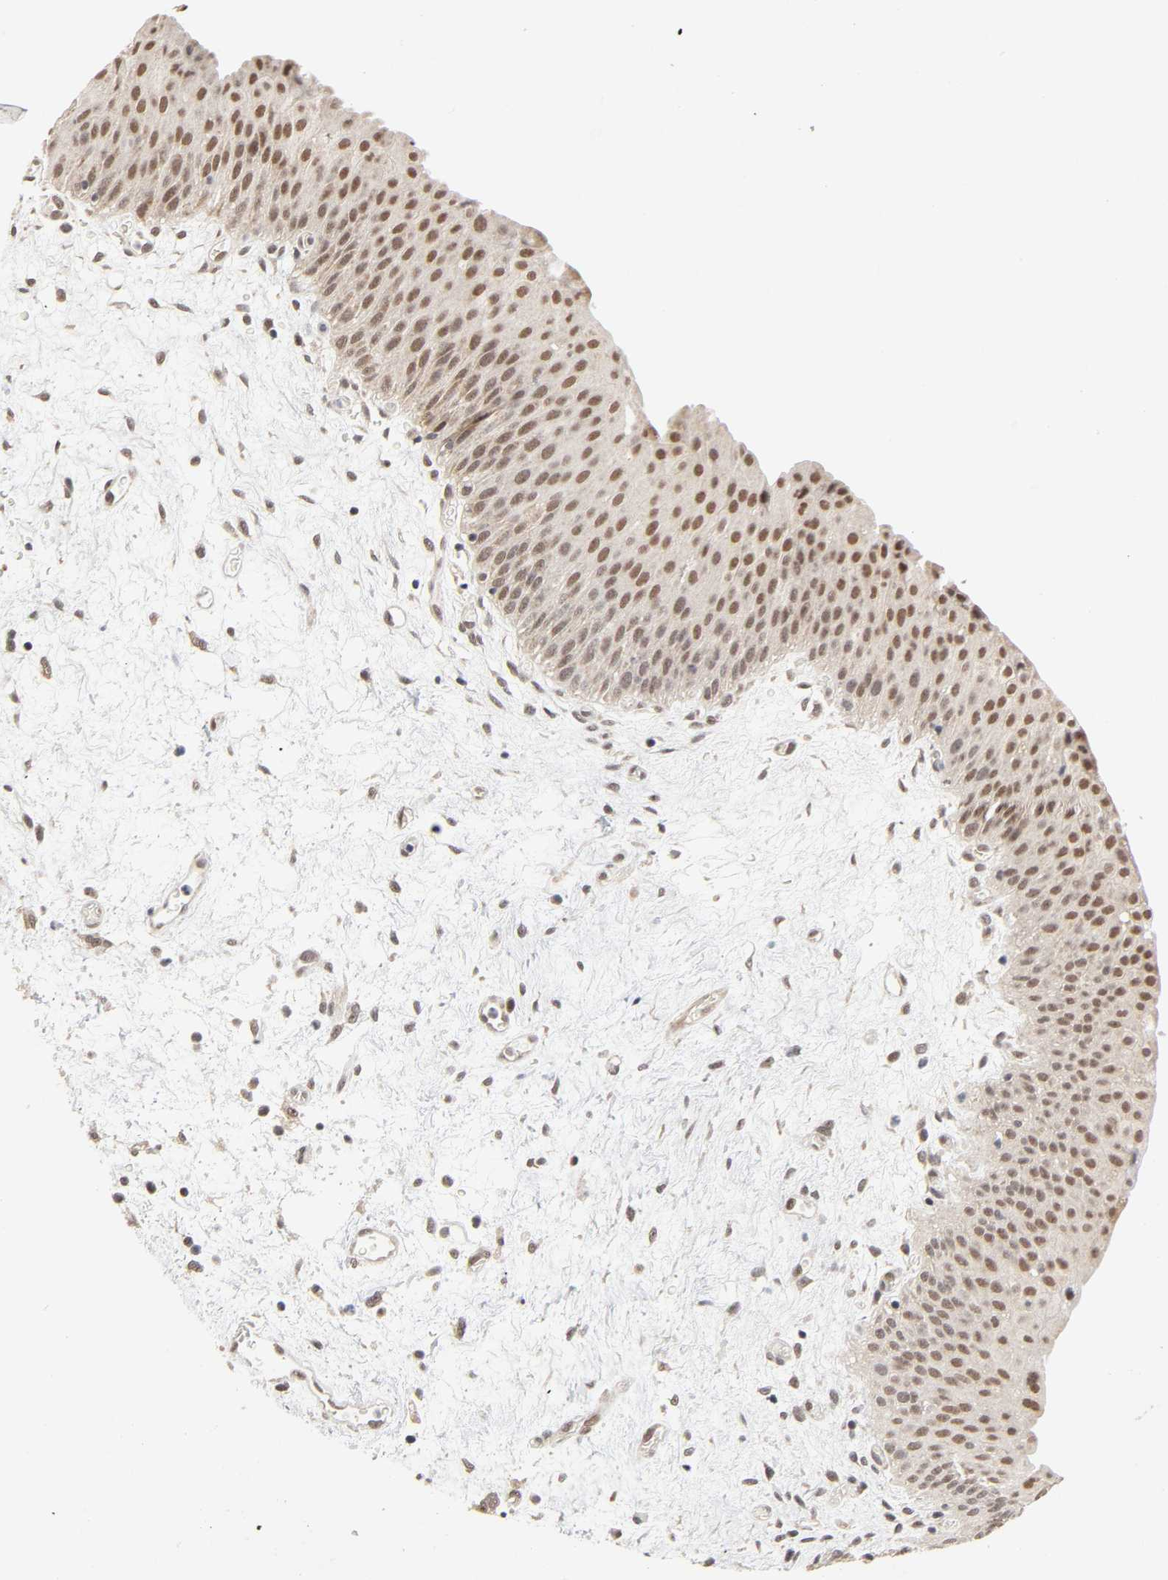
{"staining": {"intensity": "moderate", "quantity": ">75%", "location": "nuclear"}, "tissue": "urinary bladder", "cell_type": "Urothelial cells", "image_type": "normal", "snomed": [{"axis": "morphology", "description": "Normal tissue, NOS"}, {"axis": "morphology", "description": "Dysplasia, NOS"}, {"axis": "topography", "description": "Urinary bladder"}], "caption": "A histopathology image of human urinary bladder stained for a protein demonstrates moderate nuclear brown staining in urothelial cells.", "gene": "ZKSCAN8", "patient": {"sex": "male", "age": 35}}